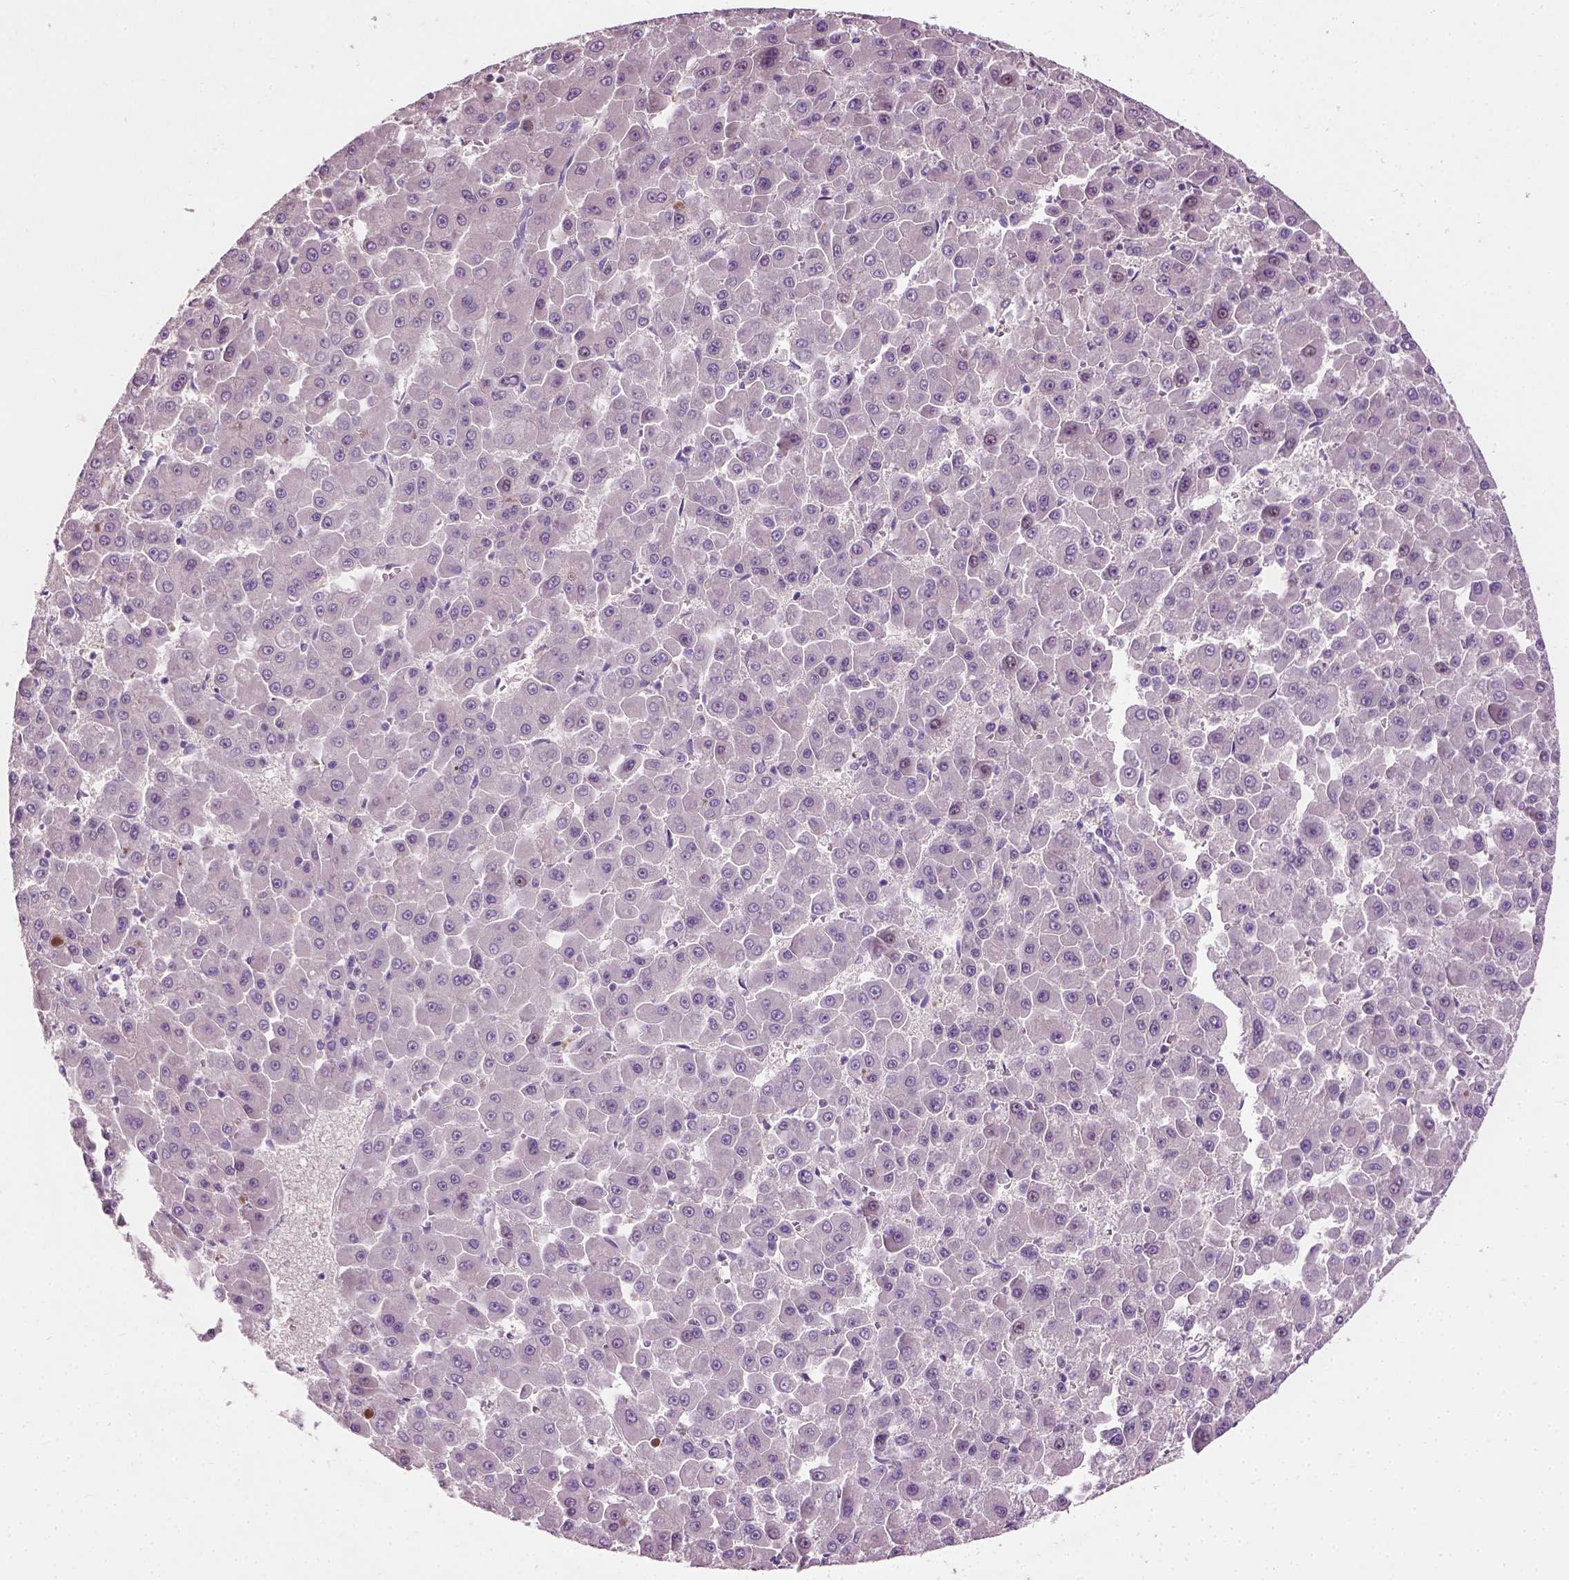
{"staining": {"intensity": "negative", "quantity": "none", "location": "none"}, "tissue": "liver cancer", "cell_type": "Tumor cells", "image_type": "cancer", "snomed": [{"axis": "morphology", "description": "Carcinoma, Hepatocellular, NOS"}, {"axis": "topography", "description": "Liver"}], "caption": "A micrograph of hepatocellular carcinoma (liver) stained for a protein demonstrates no brown staining in tumor cells.", "gene": "PKP3", "patient": {"sex": "male", "age": 78}}